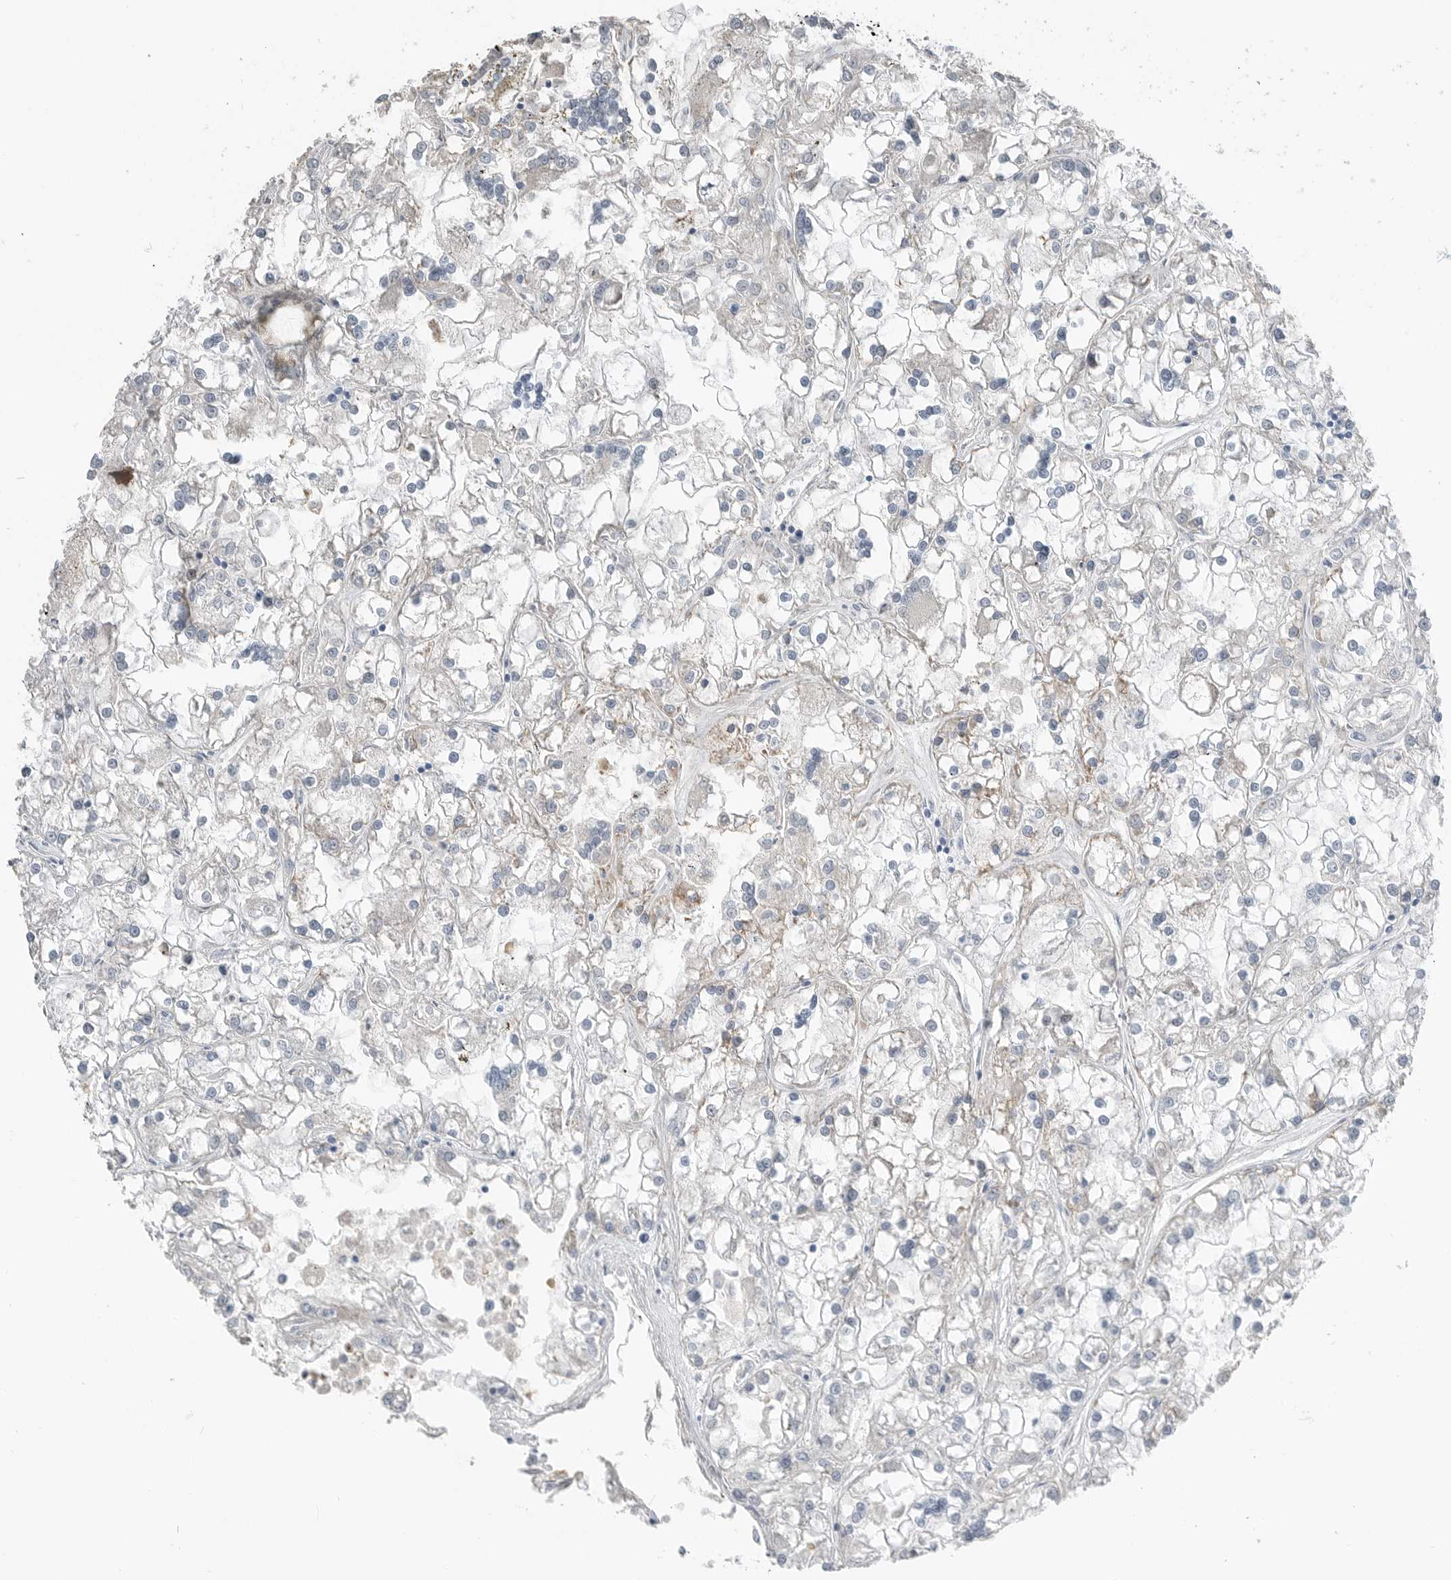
{"staining": {"intensity": "negative", "quantity": "none", "location": "none"}, "tissue": "renal cancer", "cell_type": "Tumor cells", "image_type": "cancer", "snomed": [{"axis": "morphology", "description": "Adenocarcinoma, NOS"}, {"axis": "topography", "description": "Kidney"}], "caption": "The histopathology image reveals no staining of tumor cells in renal cancer.", "gene": "SERPINB7", "patient": {"sex": "female", "age": 52}}